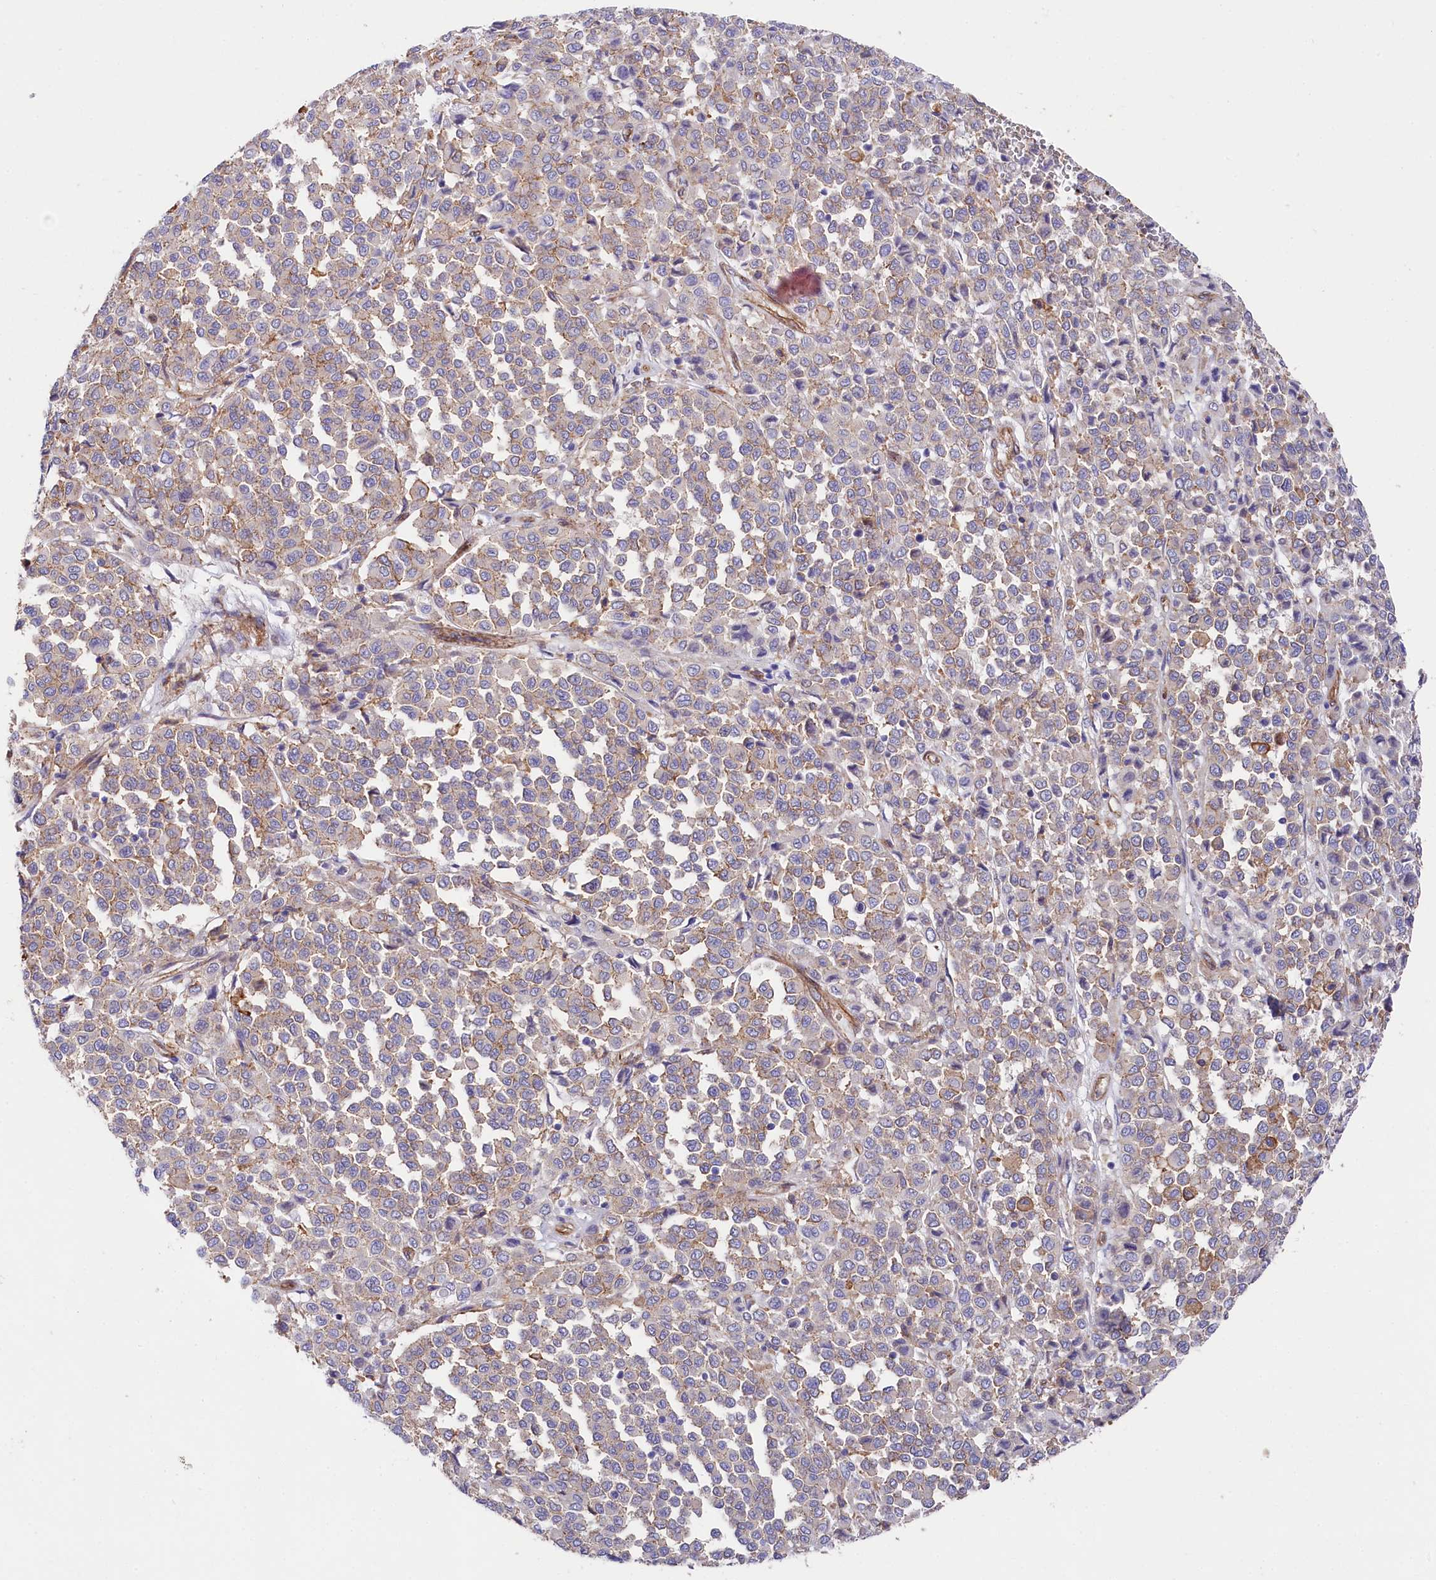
{"staining": {"intensity": "weak", "quantity": "<25%", "location": "cytoplasmic/membranous"}, "tissue": "melanoma", "cell_type": "Tumor cells", "image_type": "cancer", "snomed": [{"axis": "morphology", "description": "Malignant melanoma, Metastatic site"}, {"axis": "topography", "description": "Pancreas"}], "caption": "Immunohistochemical staining of human melanoma displays no significant staining in tumor cells. The staining was performed using DAB (3,3'-diaminobenzidine) to visualize the protein expression in brown, while the nuclei were stained in blue with hematoxylin (Magnification: 20x).", "gene": "TNKS1BP1", "patient": {"sex": "female", "age": 30}}